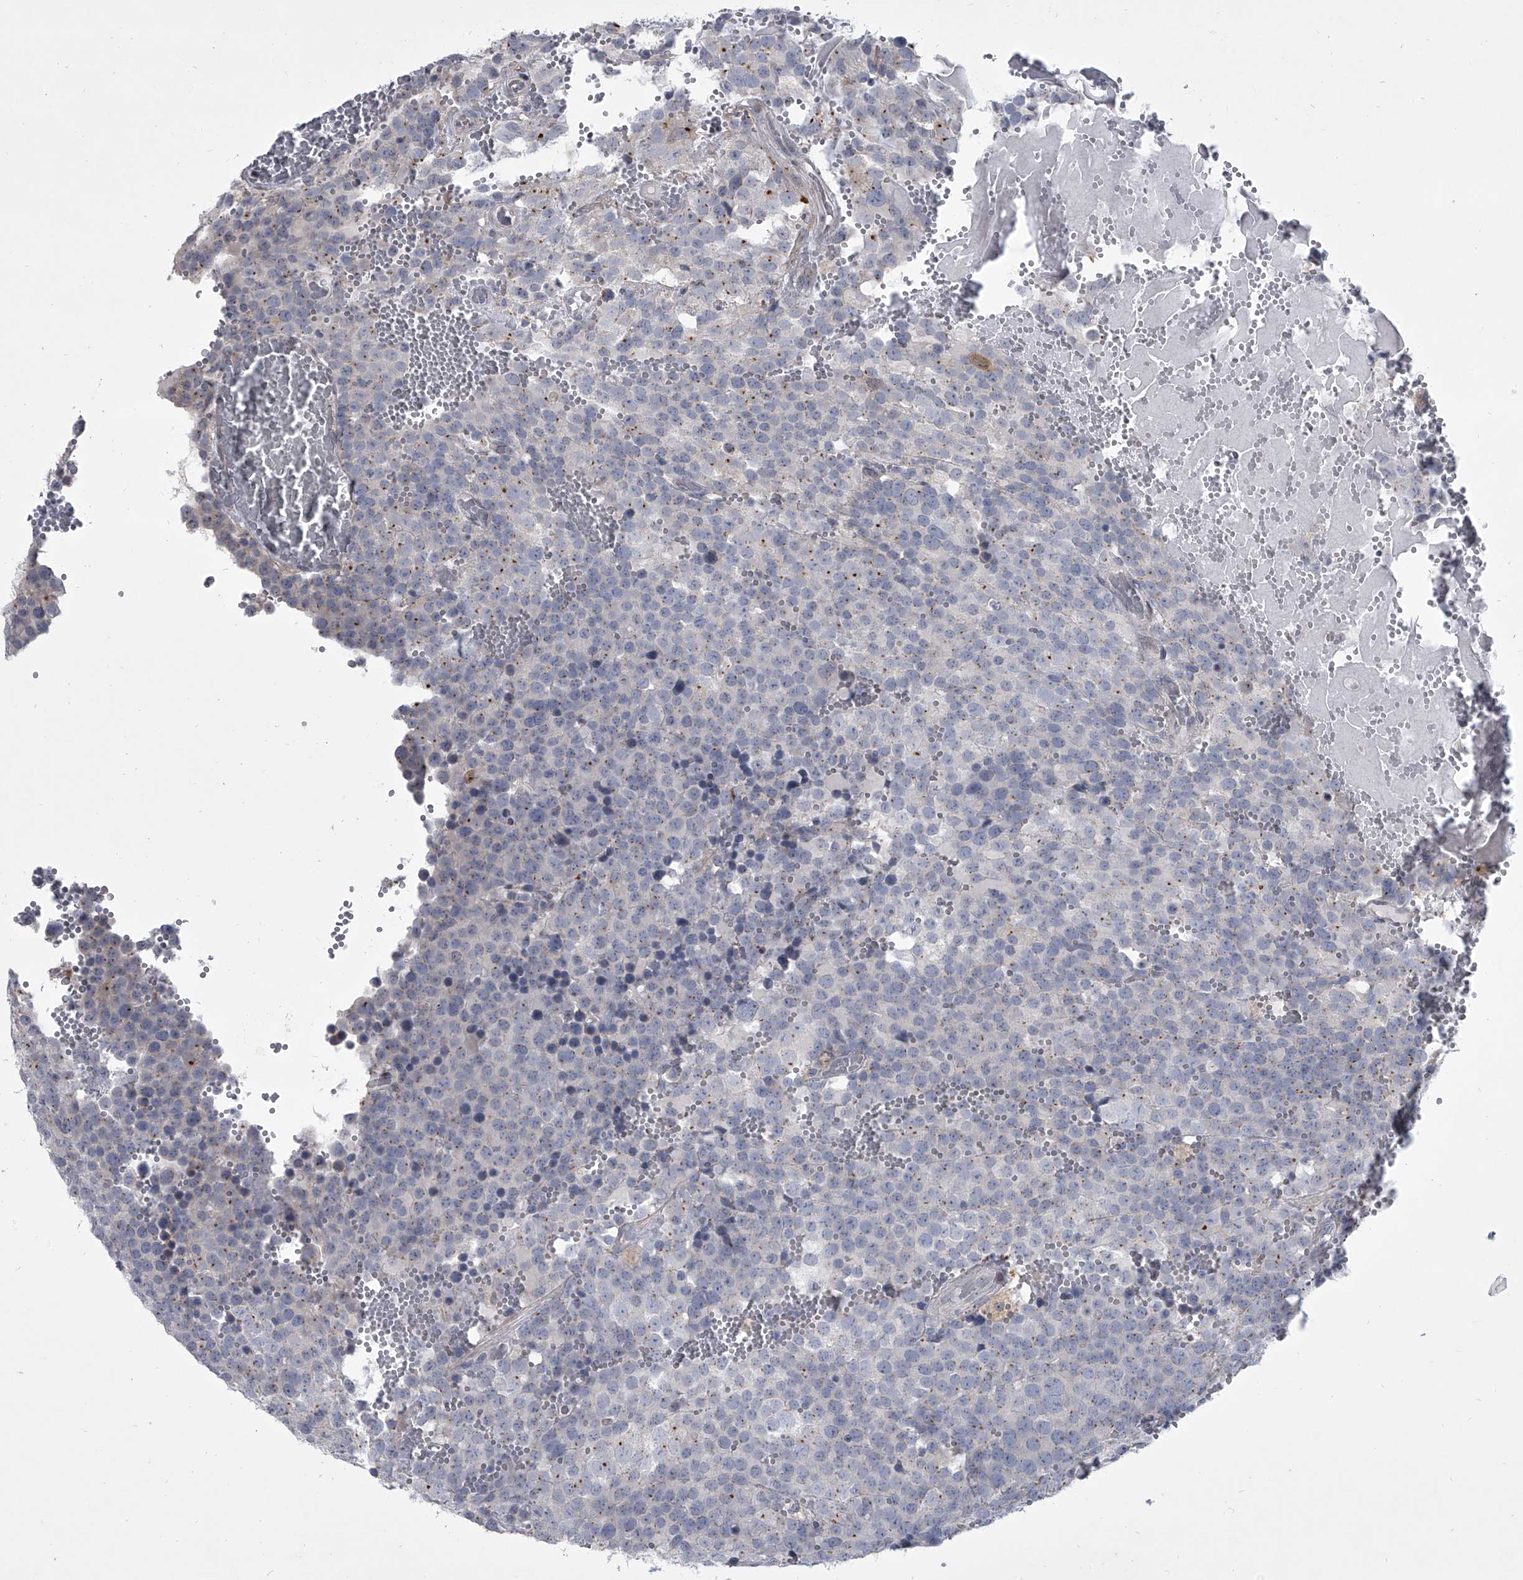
{"staining": {"intensity": "negative", "quantity": "none", "location": "none"}, "tissue": "testis cancer", "cell_type": "Tumor cells", "image_type": "cancer", "snomed": [{"axis": "morphology", "description": "Seminoma, NOS"}, {"axis": "topography", "description": "Testis"}], "caption": "Human testis cancer (seminoma) stained for a protein using IHC demonstrates no staining in tumor cells.", "gene": "HEATR6", "patient": {"sex": "male", "age": 71}}